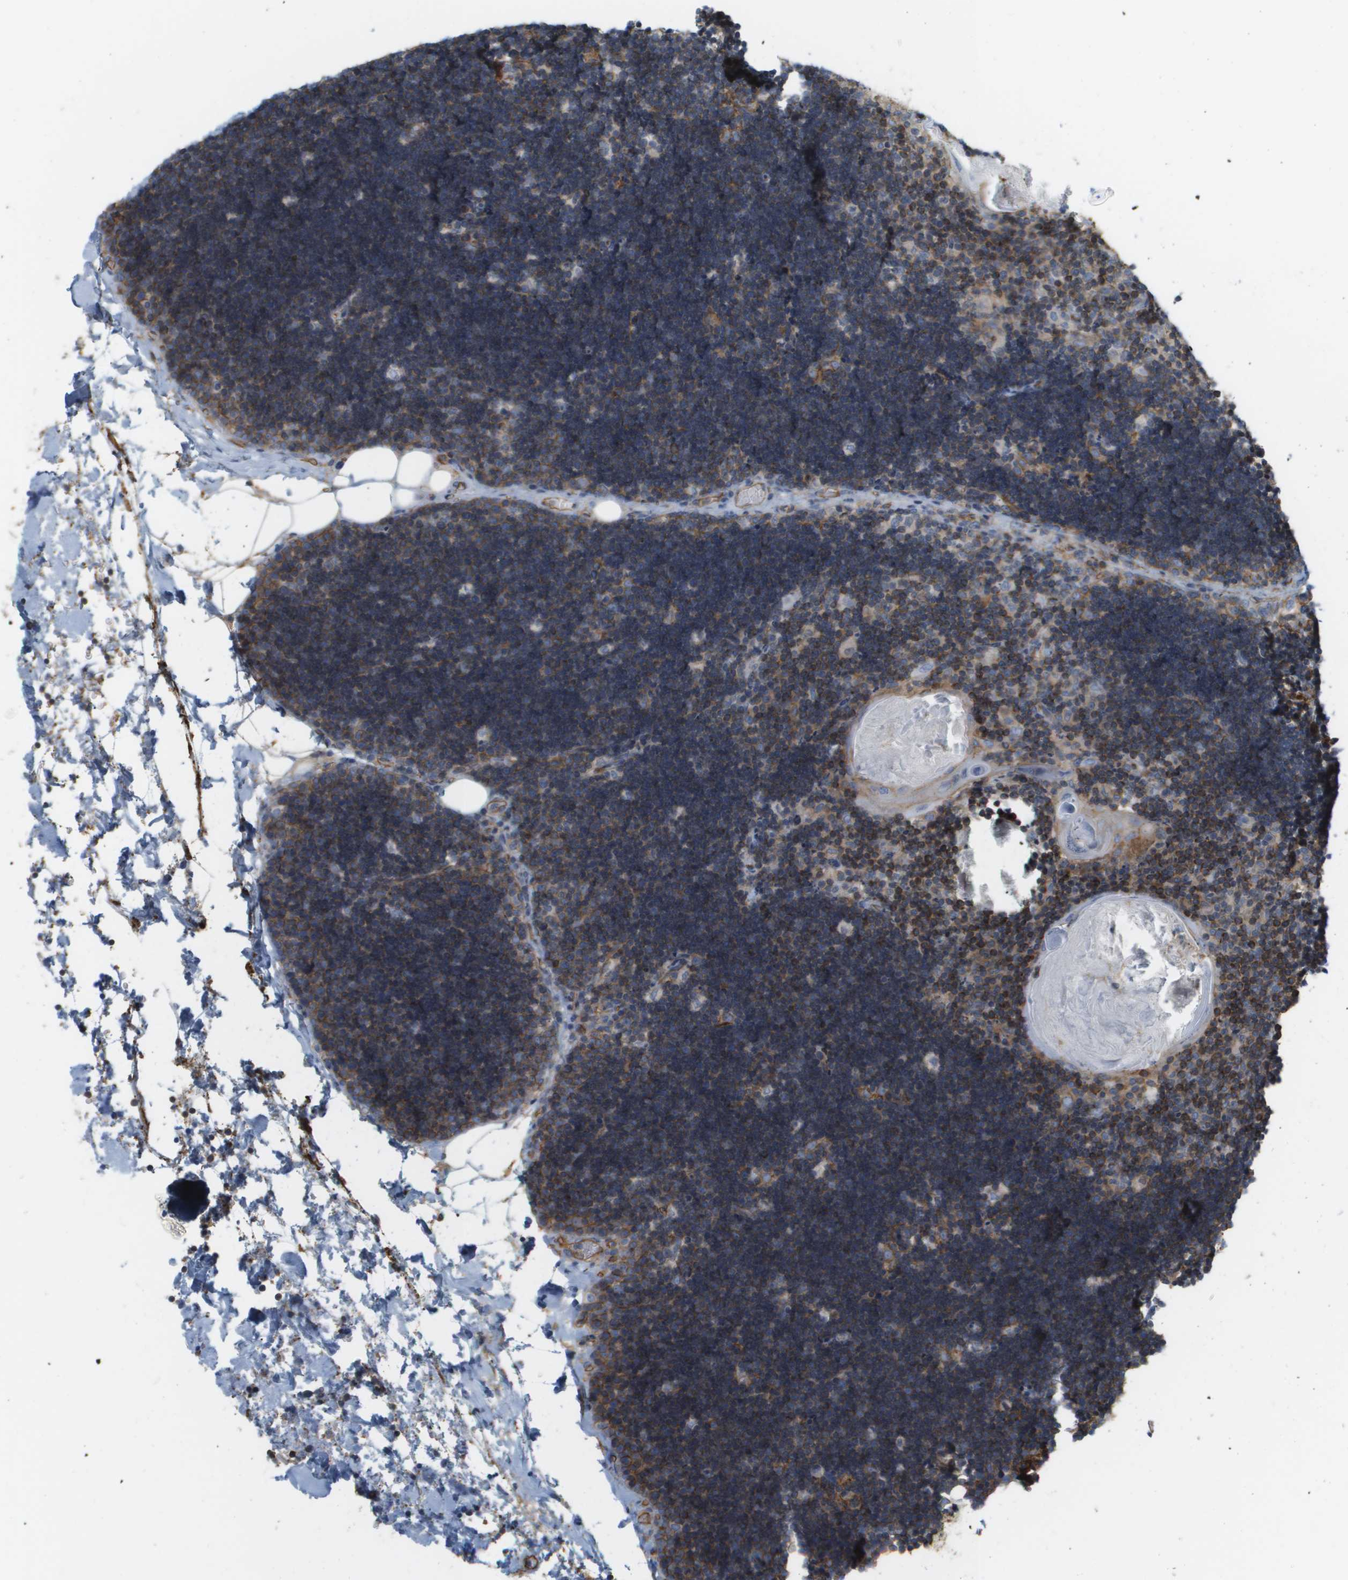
{"staining": {"intensity": "moderate", "quantity": "25%-75%", "location": "cytoplasmic/membranous"}, "tissue": "lymph node", "cell_type": "Germinal center cells", "image_type": "normal", "snomed": [{"axis": "morphology", "description": "Normal tissue, NOS"}, {"axis": "topography", "description": "Lymph node"}], "caption": "Human lymph node stained with a brown dye demonstrates moderate cytoplasmic/membranous positive positivity in about 25%-75% of germinal center cells.", "gene": "SGMS2", "patient": {"sex": "male", "age": 33}}